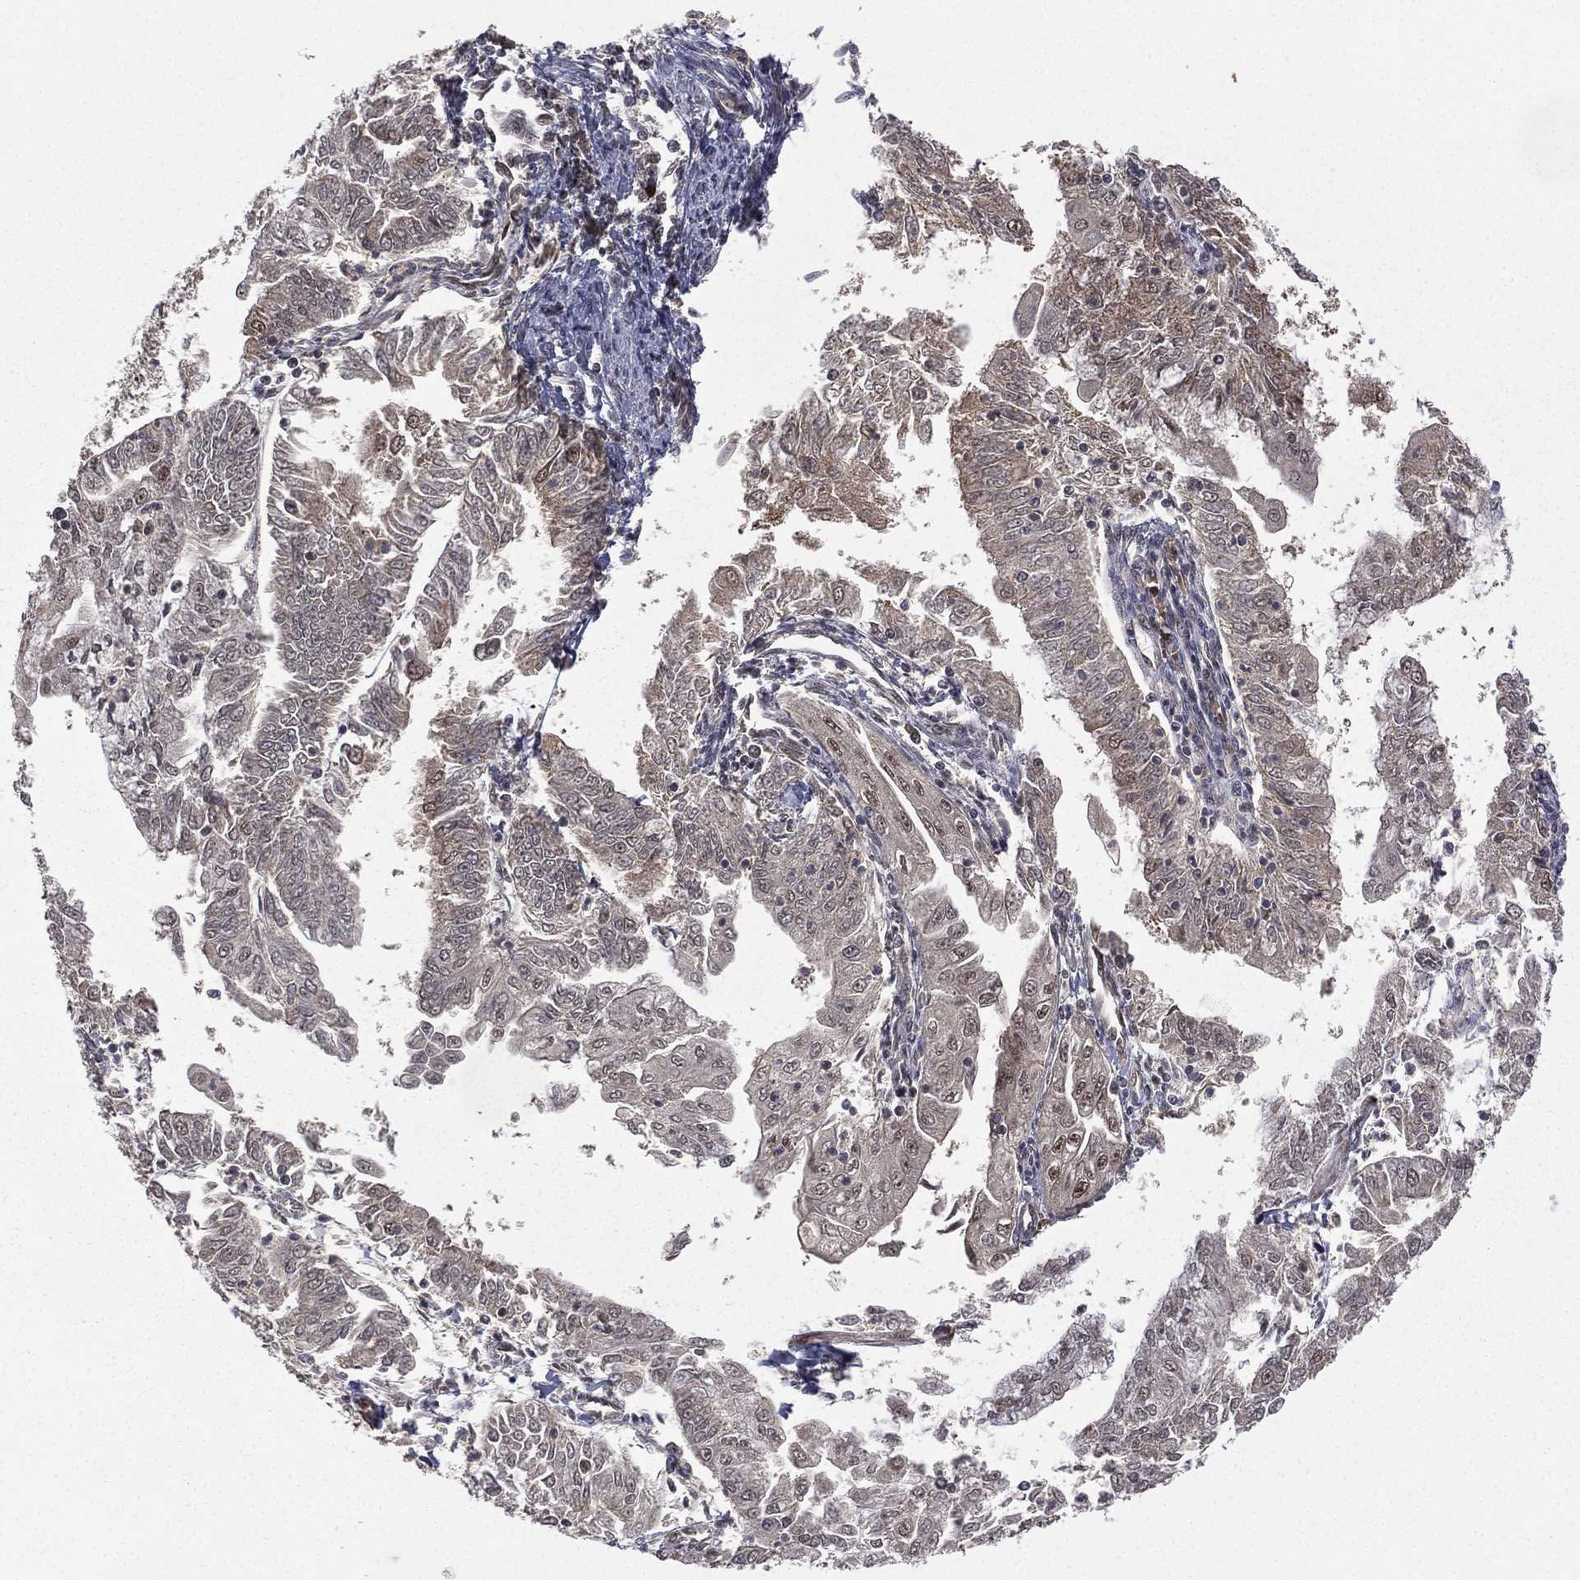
{"staining": {"intensity": "negative", "quantity": "none", "location": "none"}, "tissue": "endometrial cancer", "cell_type": "Tumor cells", "image_type": "cancer", "snomed": [{"axis": "morphology", "description": "Adenocarcinoma, NOS"}, {"axis": "topography", "description": "Endometrium"}], "caption": "Endometrial cancer was stained to show a protein in brown. There is no significant positivity in tumor cells.", "gene": "JMJD6", "patient": {"sex": "female", "age": 56}}